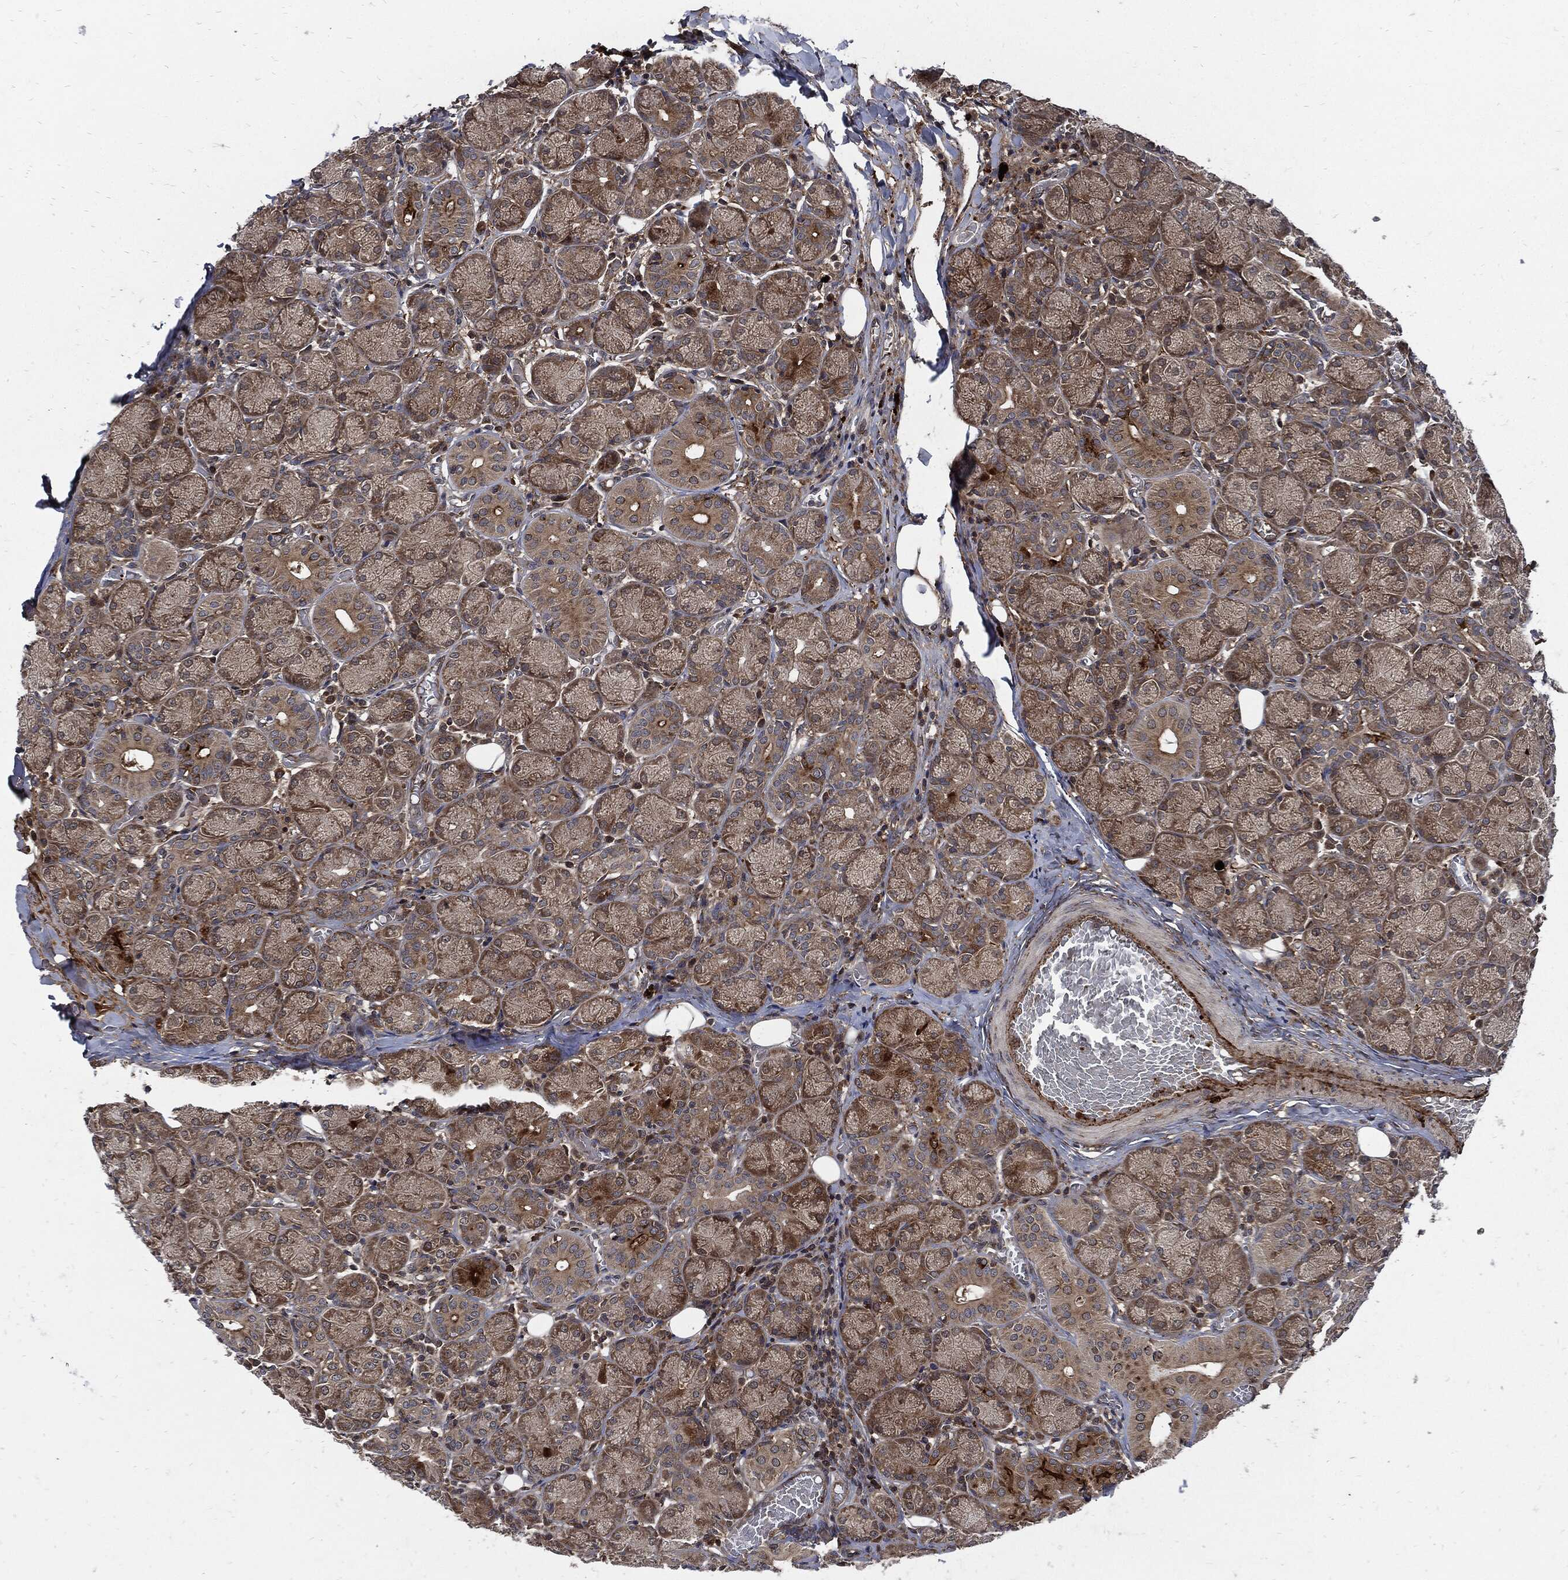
{"staining": {"intensity": "moderate", "quantity": ">75%", "location": "cytoplasmic/membranous"}, "tissue": "salivary gland", "cell_type": "Glandular cells", "image_type": "normal", "snomed": [{"axis": "morphology", "description": "Normal tissue, NOS"}, {"axis": "topography", "description": "Salivary gland"}, {"axis": "topography", "description": "Peripheral nerve tissue"}], "caption": "This is an image of IHC staining of normal salivary gland, which shows moderate expression in the cytoplasmic/membranous of glandular cells.", "gene": "CLU", "patient": {"sex": "female", "age": 24}}